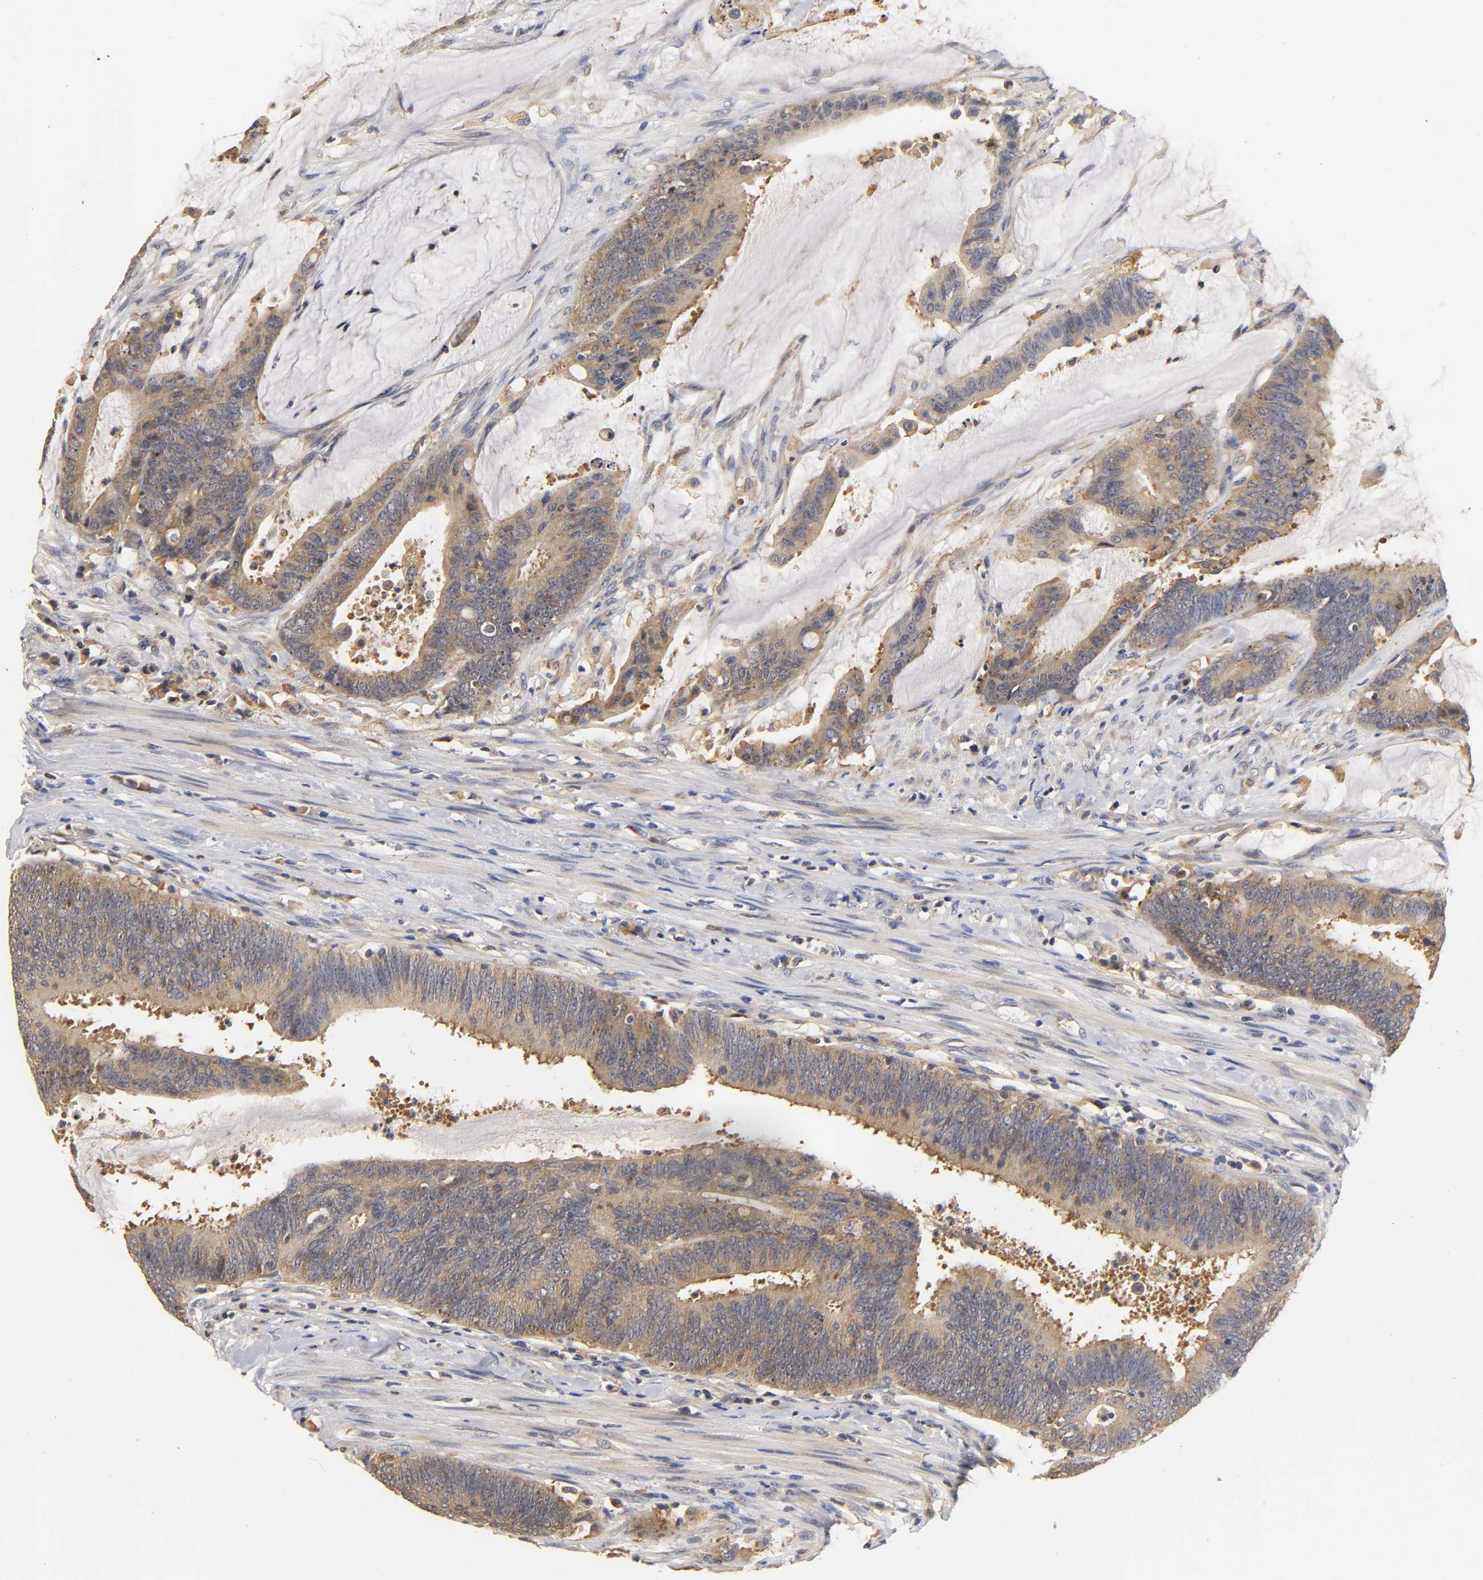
{"staining": {"intensity": "moderate", "quantity": ">75%", "location": "cytoplasmic/membranous"}, "tissue": "colorectal cancer", "cell_type": "Tumor cells", "image_type": "cancer", "snomed": [{"axis": "morphology", "description": "Adenocarcinoma, NOS"}, {"axis": "topography", "description": "Rectum"}], "caption": "DAB immunohistochemical staining of human colorectal cancer (adenocarcinoma) exhibits moderate cytoplasmic/membranous protein expression in about >75% of tumor cells.", "gene": "SCAP", "patient": {"sex": "female", "age": 66}}